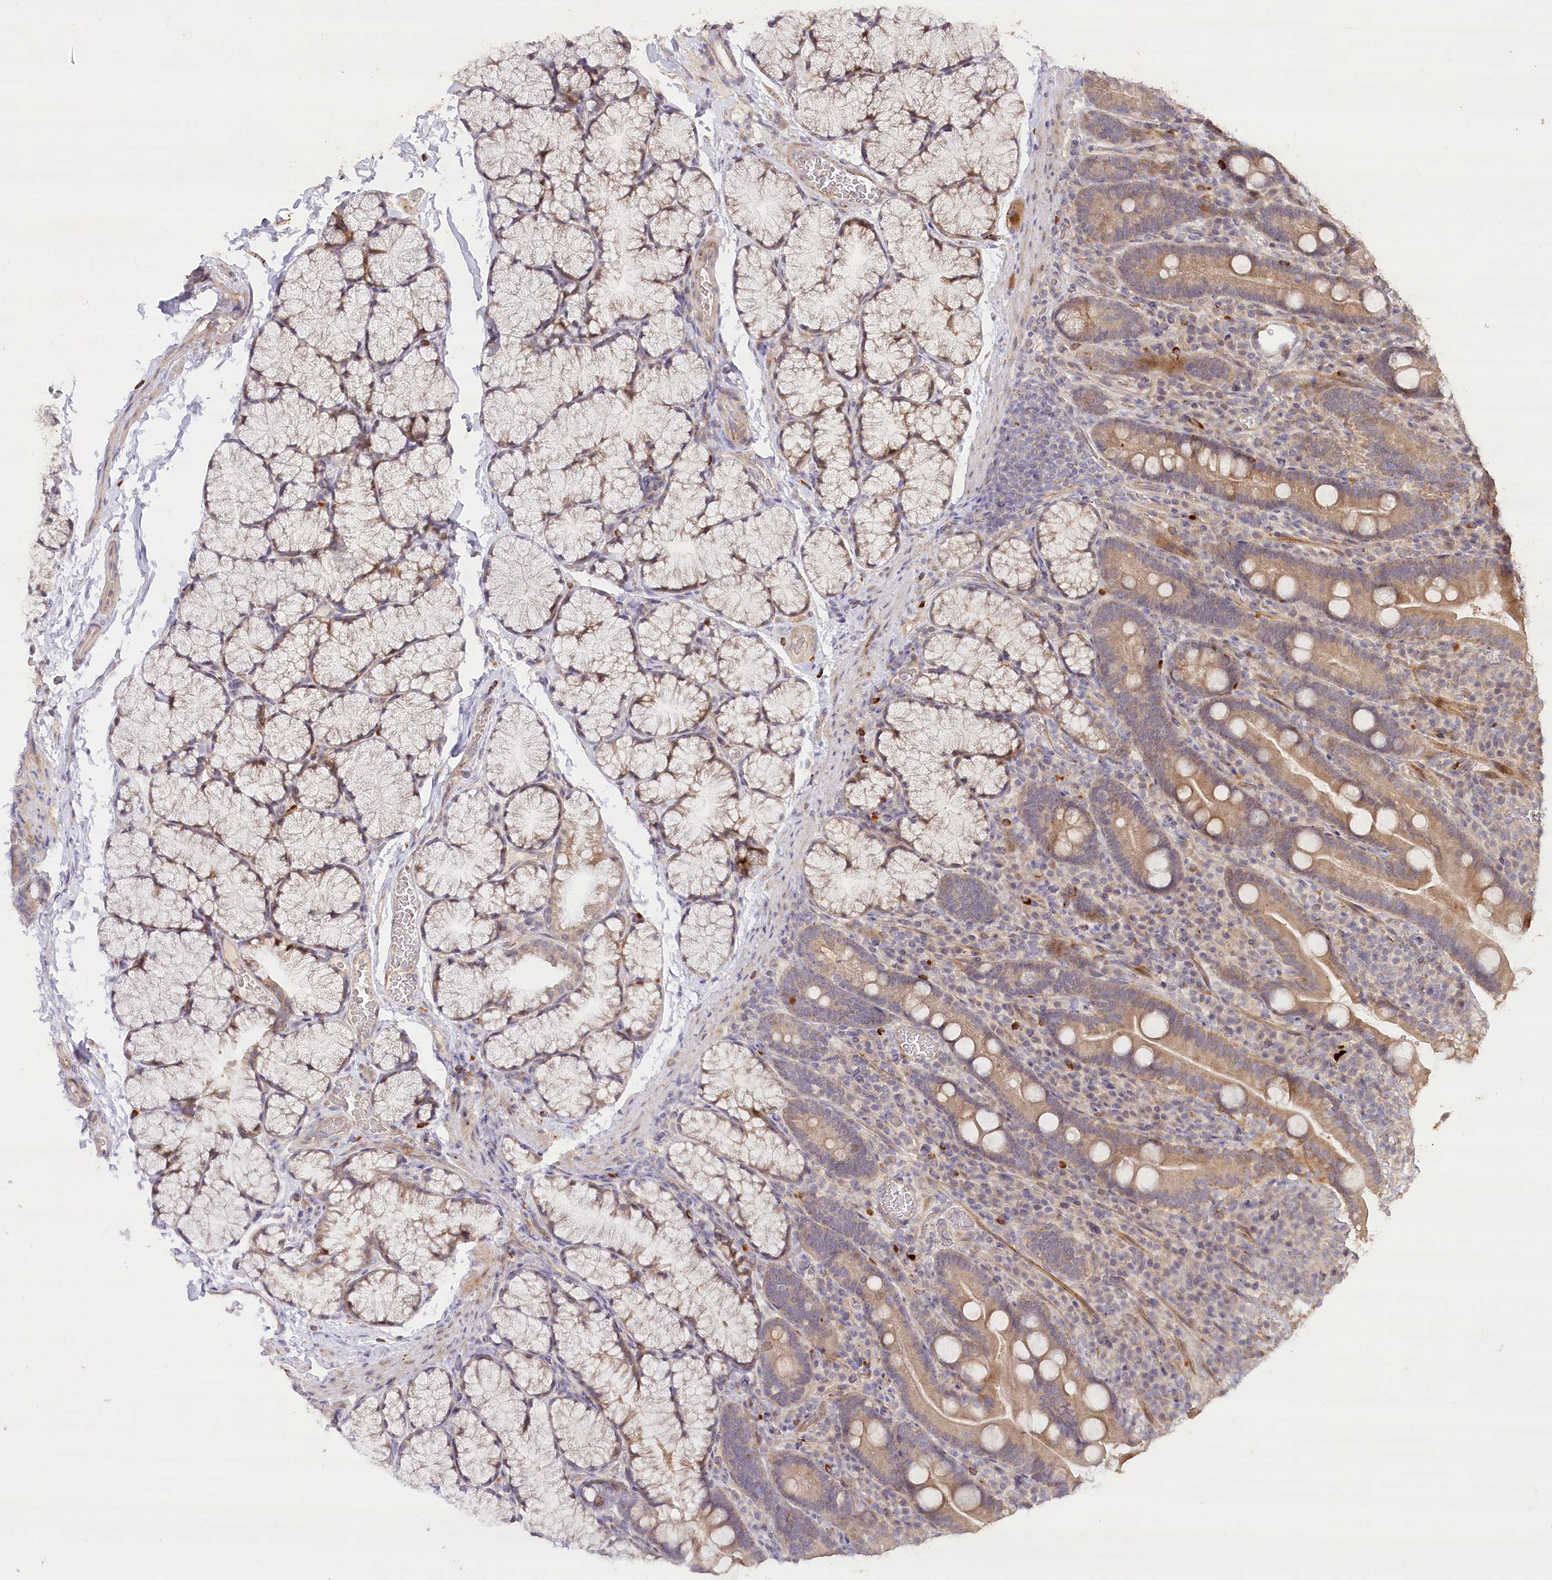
{"staining": {"intensity": "moderate", "quantity": ">75%", "location": "cytoplasmic/membranous"}, "tissue": "duodenum", "cell_type": "Glandular cells", "image_type": "normal", "snomed": [{"axis": "morphology", "description": "Normal tissue, NOS"}, {"axis": "topography", "description": "Duodenum"}], "caption": "Protein analysis of benign duodenum displays moderate cytoplasmic/membranous expression in about >75% of glandular cells. Immunohistochemistry (ihc) stains the protein of interest in brown and the nuclei are stained blue.", "gene": "IRAK1BP1", "patient": {"sex": "male", "age": 35}}